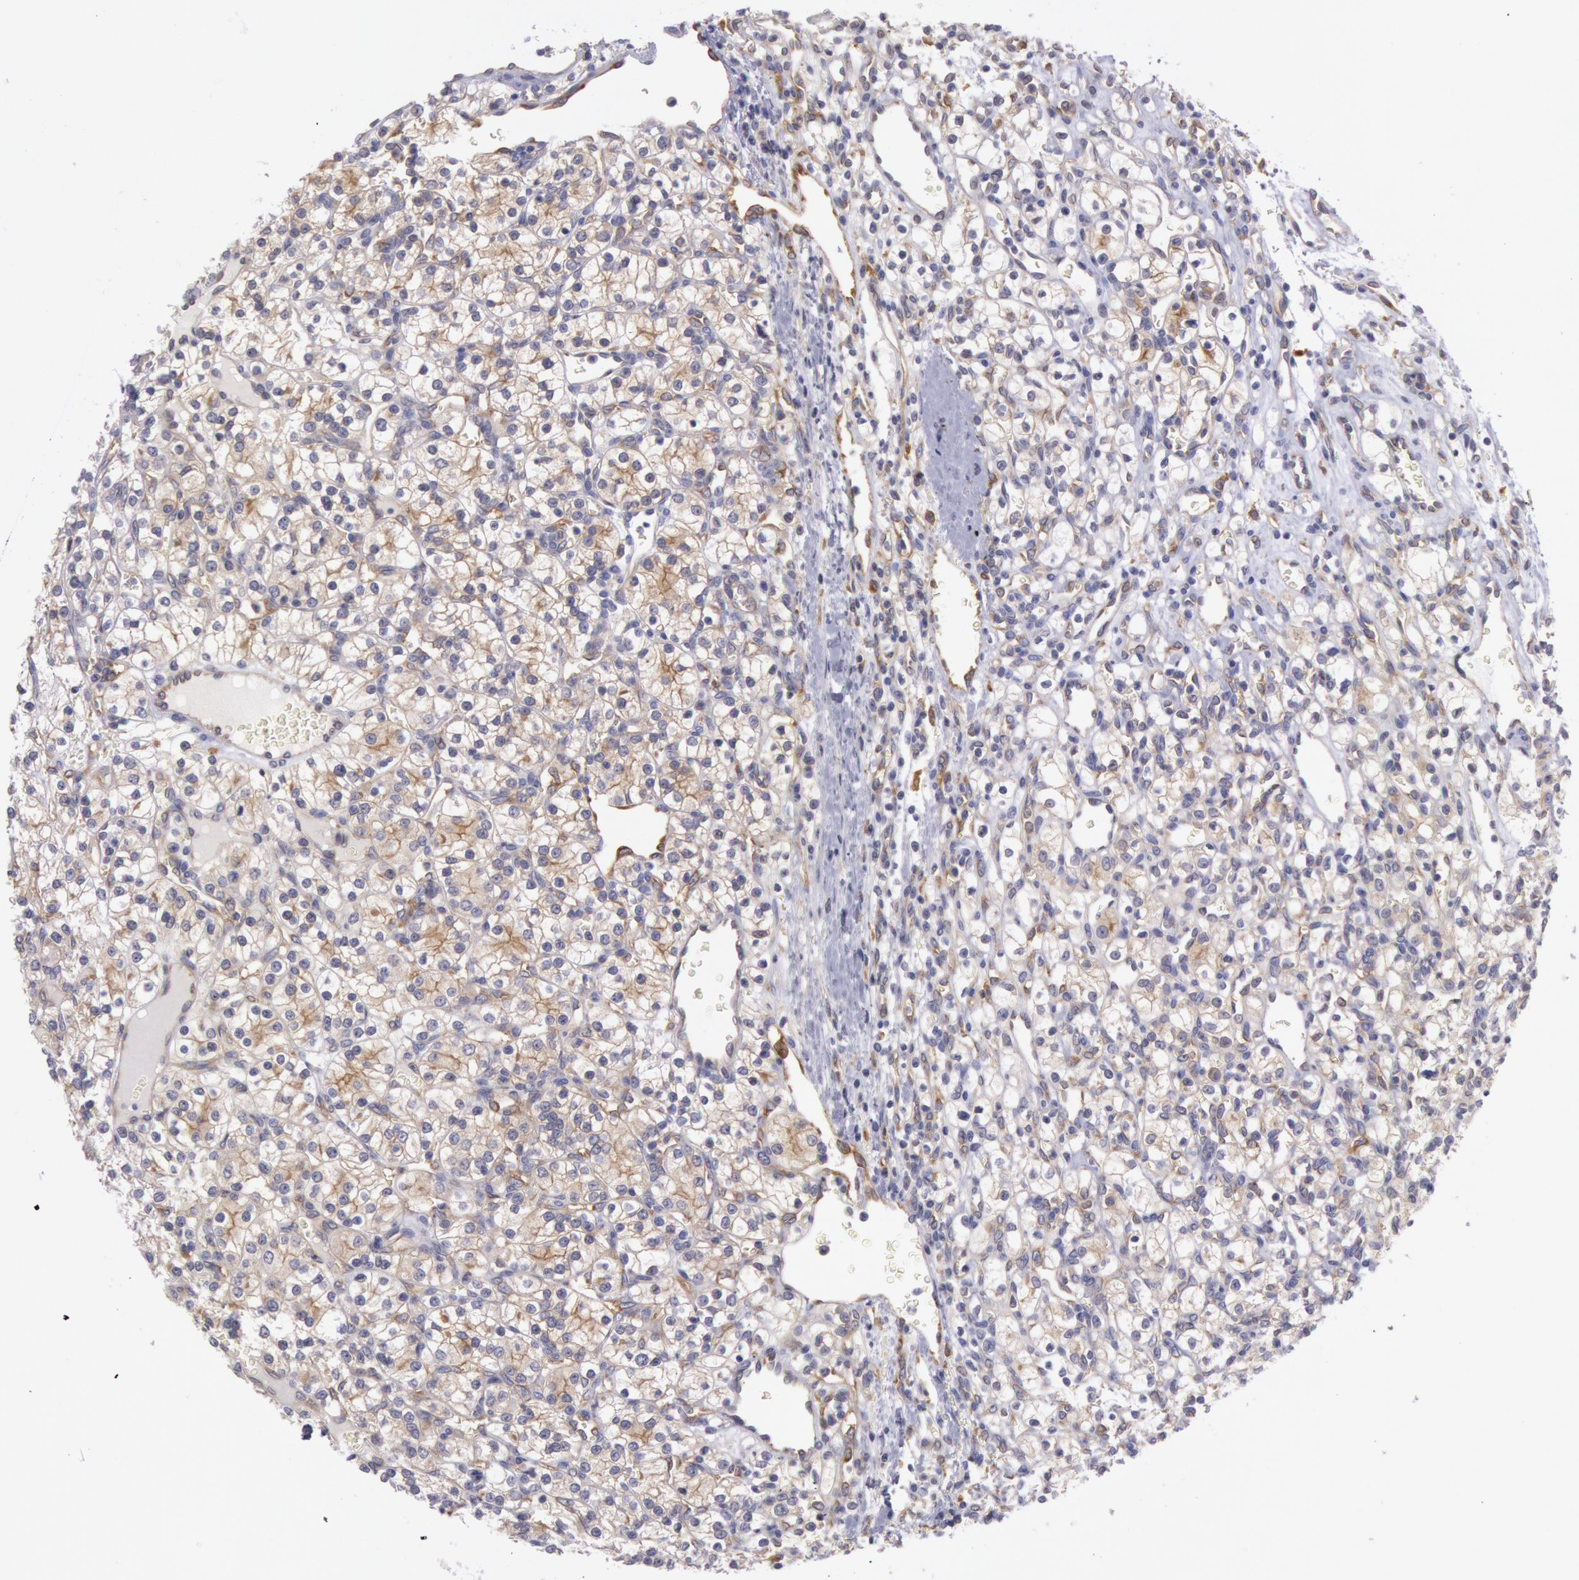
{"staining": {"intensity": "weak", "quantity": "25%-75%", "location": "cytoplasmic/membranous"}, "tissue": "renal cancer", "cell_type": "Tumor cells", "image_type": "cancer", "snomed": [{"axis": "morphology", "description": "Adenocarcinoma, NOS"}, {"axis": "topography", "description": "Kidney"}], "caption": "Renal cancer stained with DAB (3,3'-diaminobenzidine) immunohistochemistry shows low levels of weak cytoplasmic/membranous expression in about 25%-75% of tumor cells.", "gene": "MYO5A", "patient": {"sex": "female", "age": 62}}